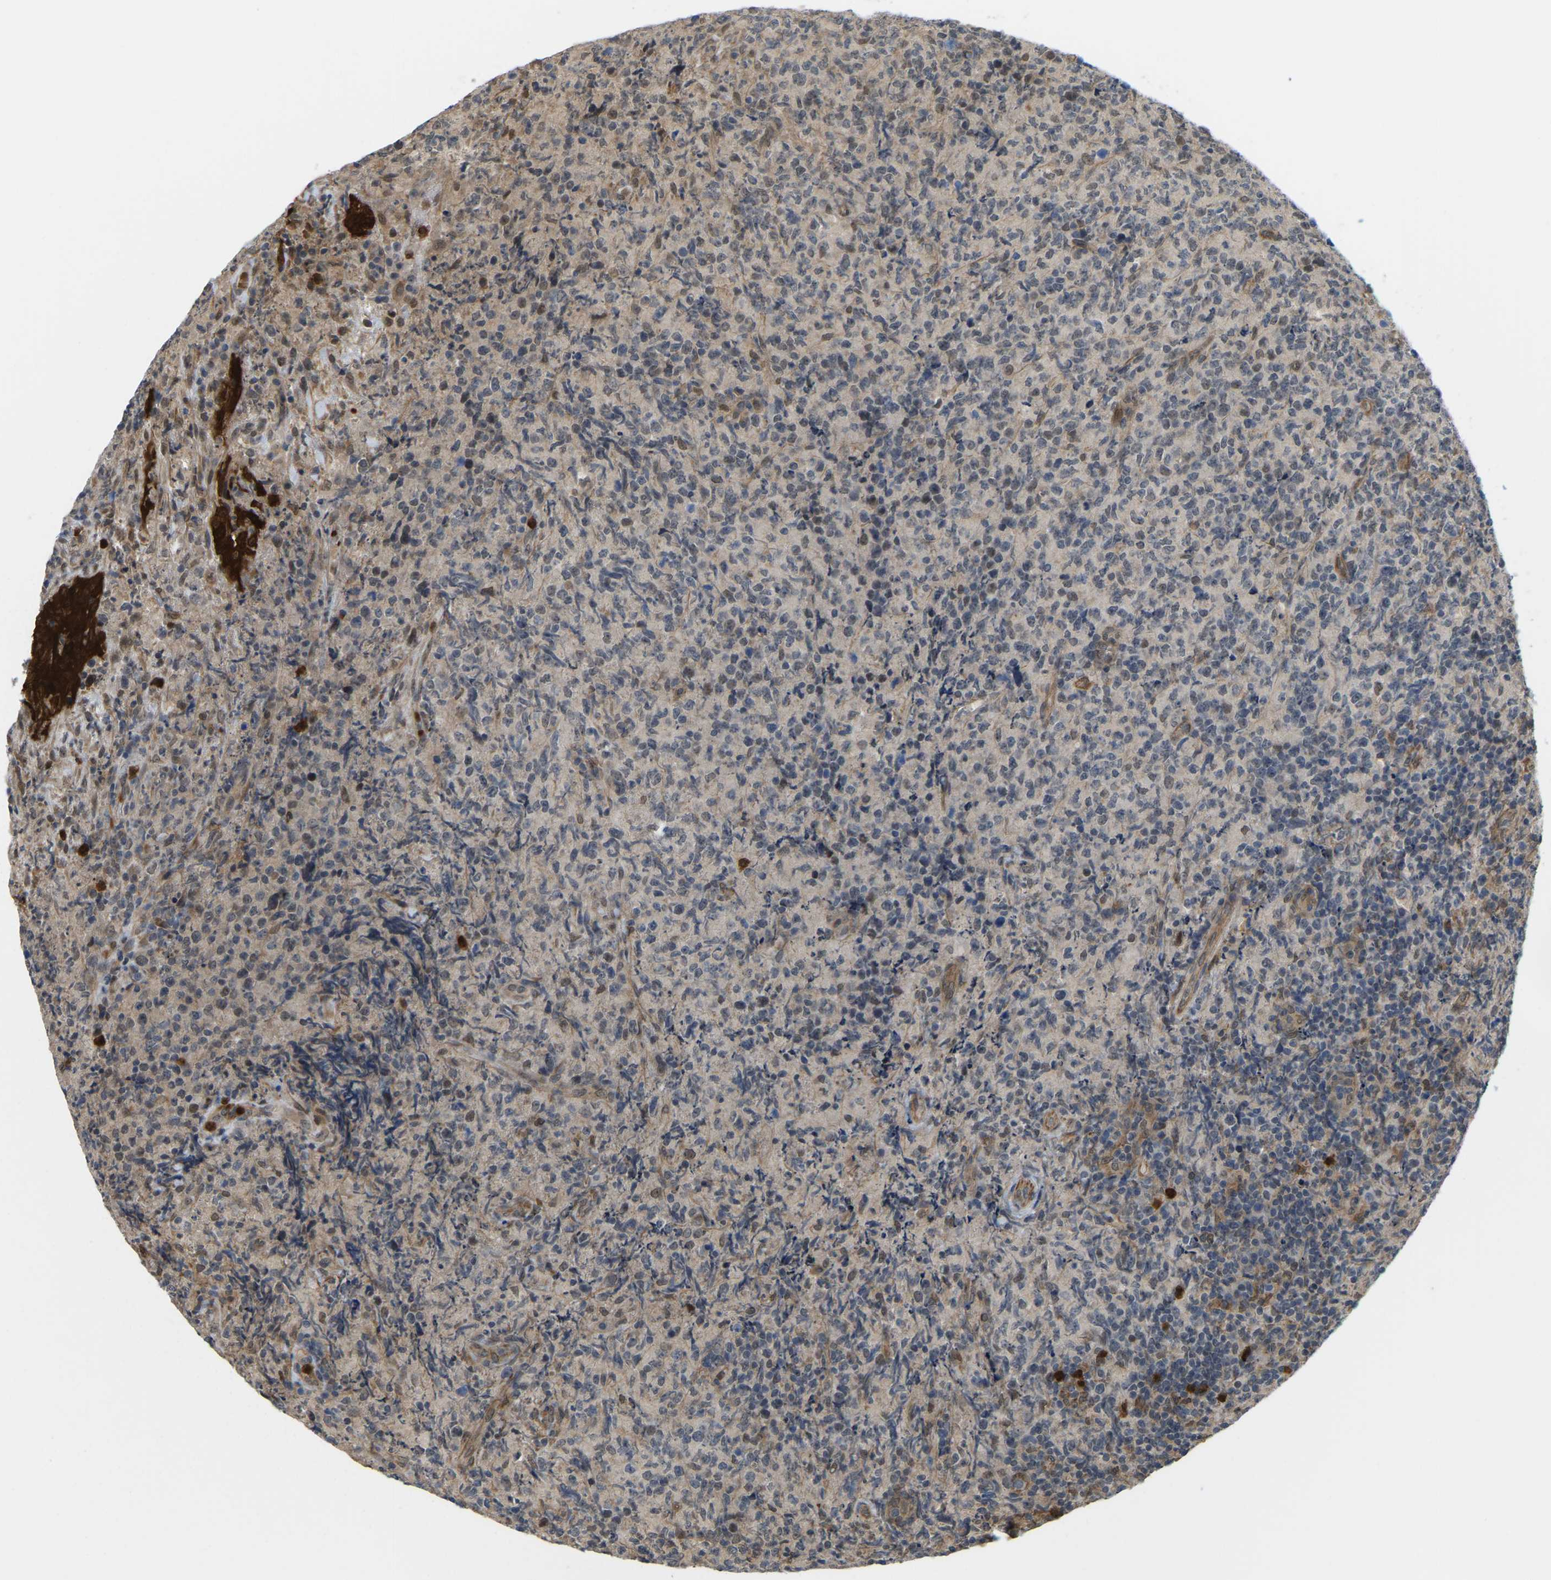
{"staining": {"intensity": "weak", "quantity": "25%-75%", "location": "nuclear"}, "tissue": "lymphoma", "cell_type": "Tumor cells", "image_type": "cancer", "snomed": [{"axis": "morphology", "description": "Malignant lymphoma, non-Hodgkin's type, High grade"}, {"axis": "topography", "description": "Tonsil"}], "caption": "Protein analysis of high-grade malignant lymphoma, non-Hodgkin's type tissue exhibits weak nuclear expression in approximately 25%-75% of tumor cells. (DAB (3,3'-diaminobenzidine) = brown stain, brightfield microscopy at high magnification).", "gene": "SERPINB5", "patient": {"sex": "female", "age": 36}}